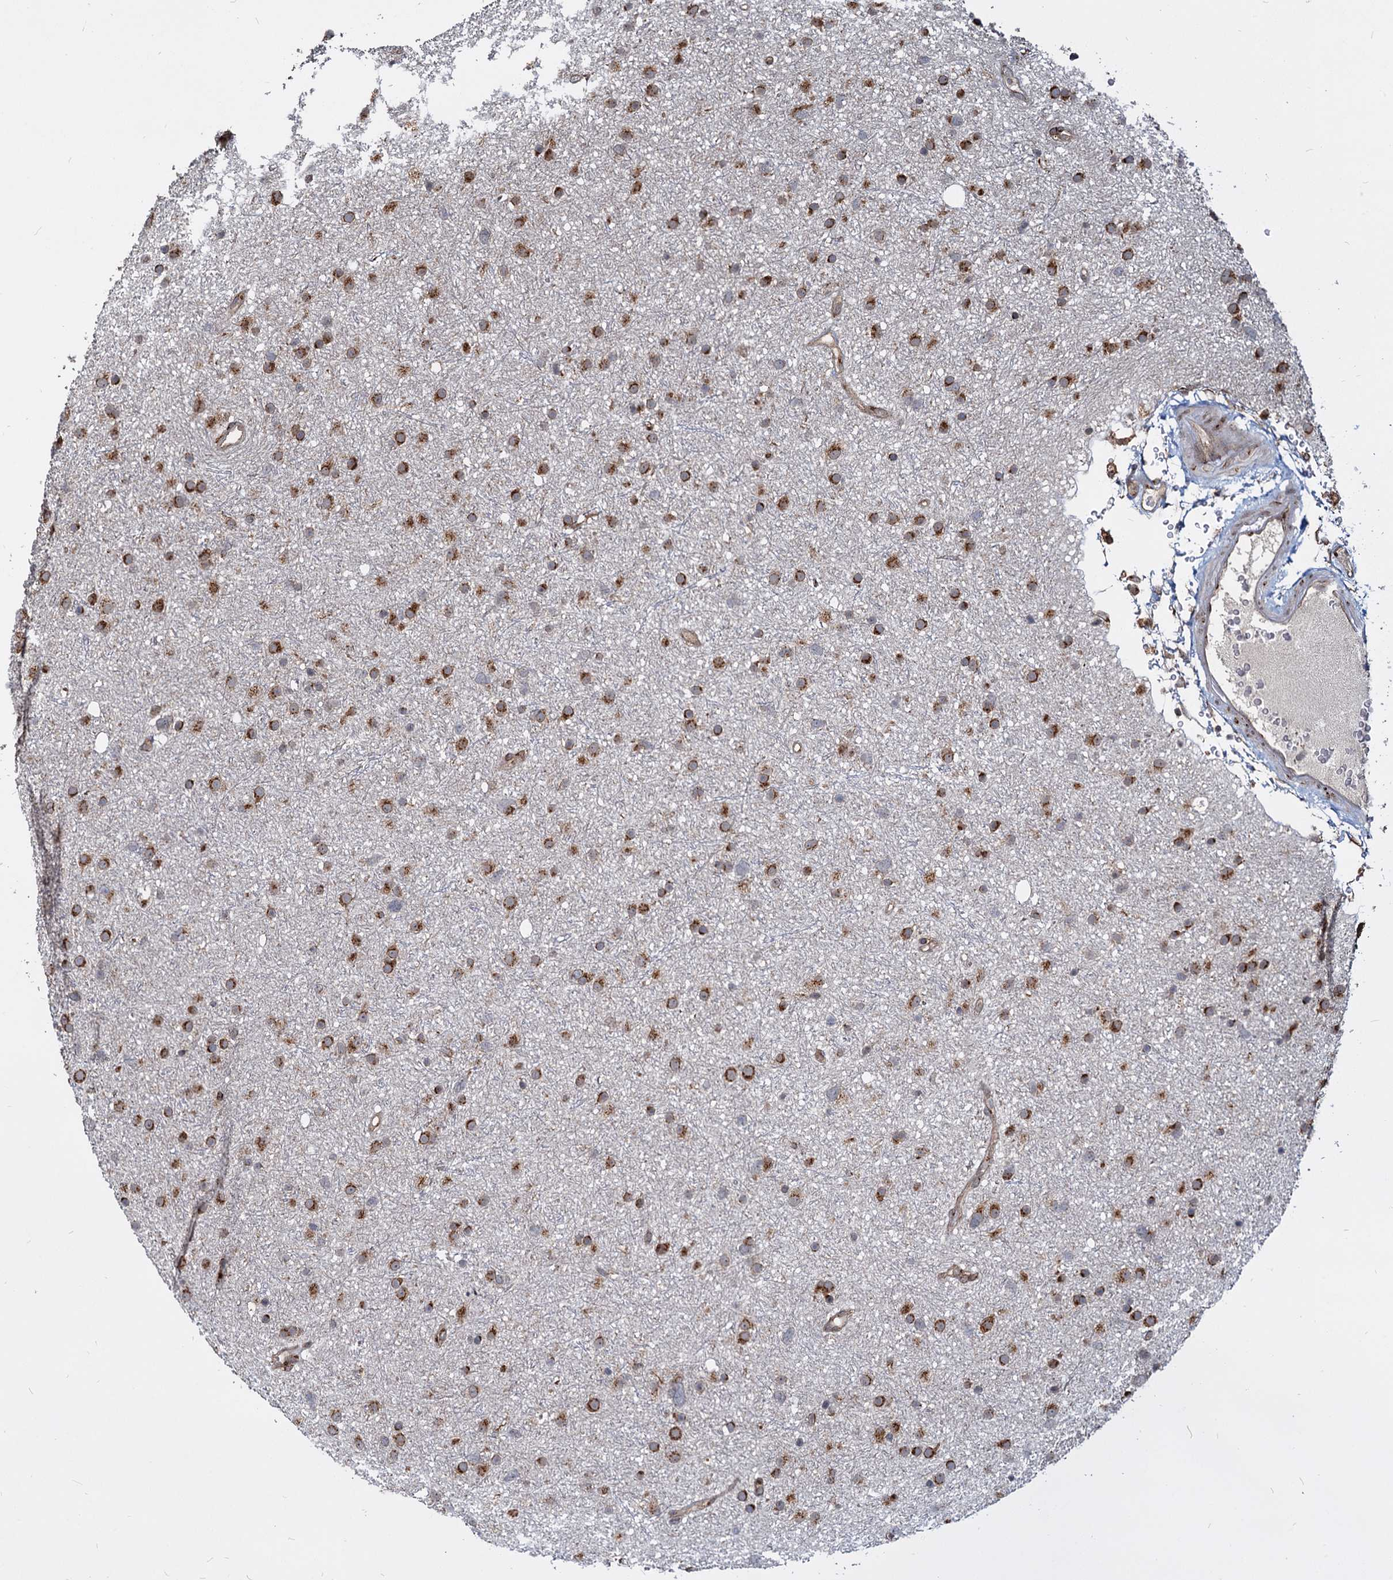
{"staining": {"intensity": "moderate", "quantity": ">75%", "location": "cytoplasmic/membranous"}, "tissue": "glioma", "cell_type": "Tumor cells", "image_type": "cancer", "snomed": [{"axis": "morphology", "description": "Glioma, malignant, Low grade"}, {"axis": "topography", "description": "Cerebral cortex"}], "caption": "Tumor cells reveal medium levels of moderate cytoplasmic/membranous expression in approximately >75% of cells in human glioma.", "gene": "SAAL1", "patient": {"sex": "female", "age": 39}}